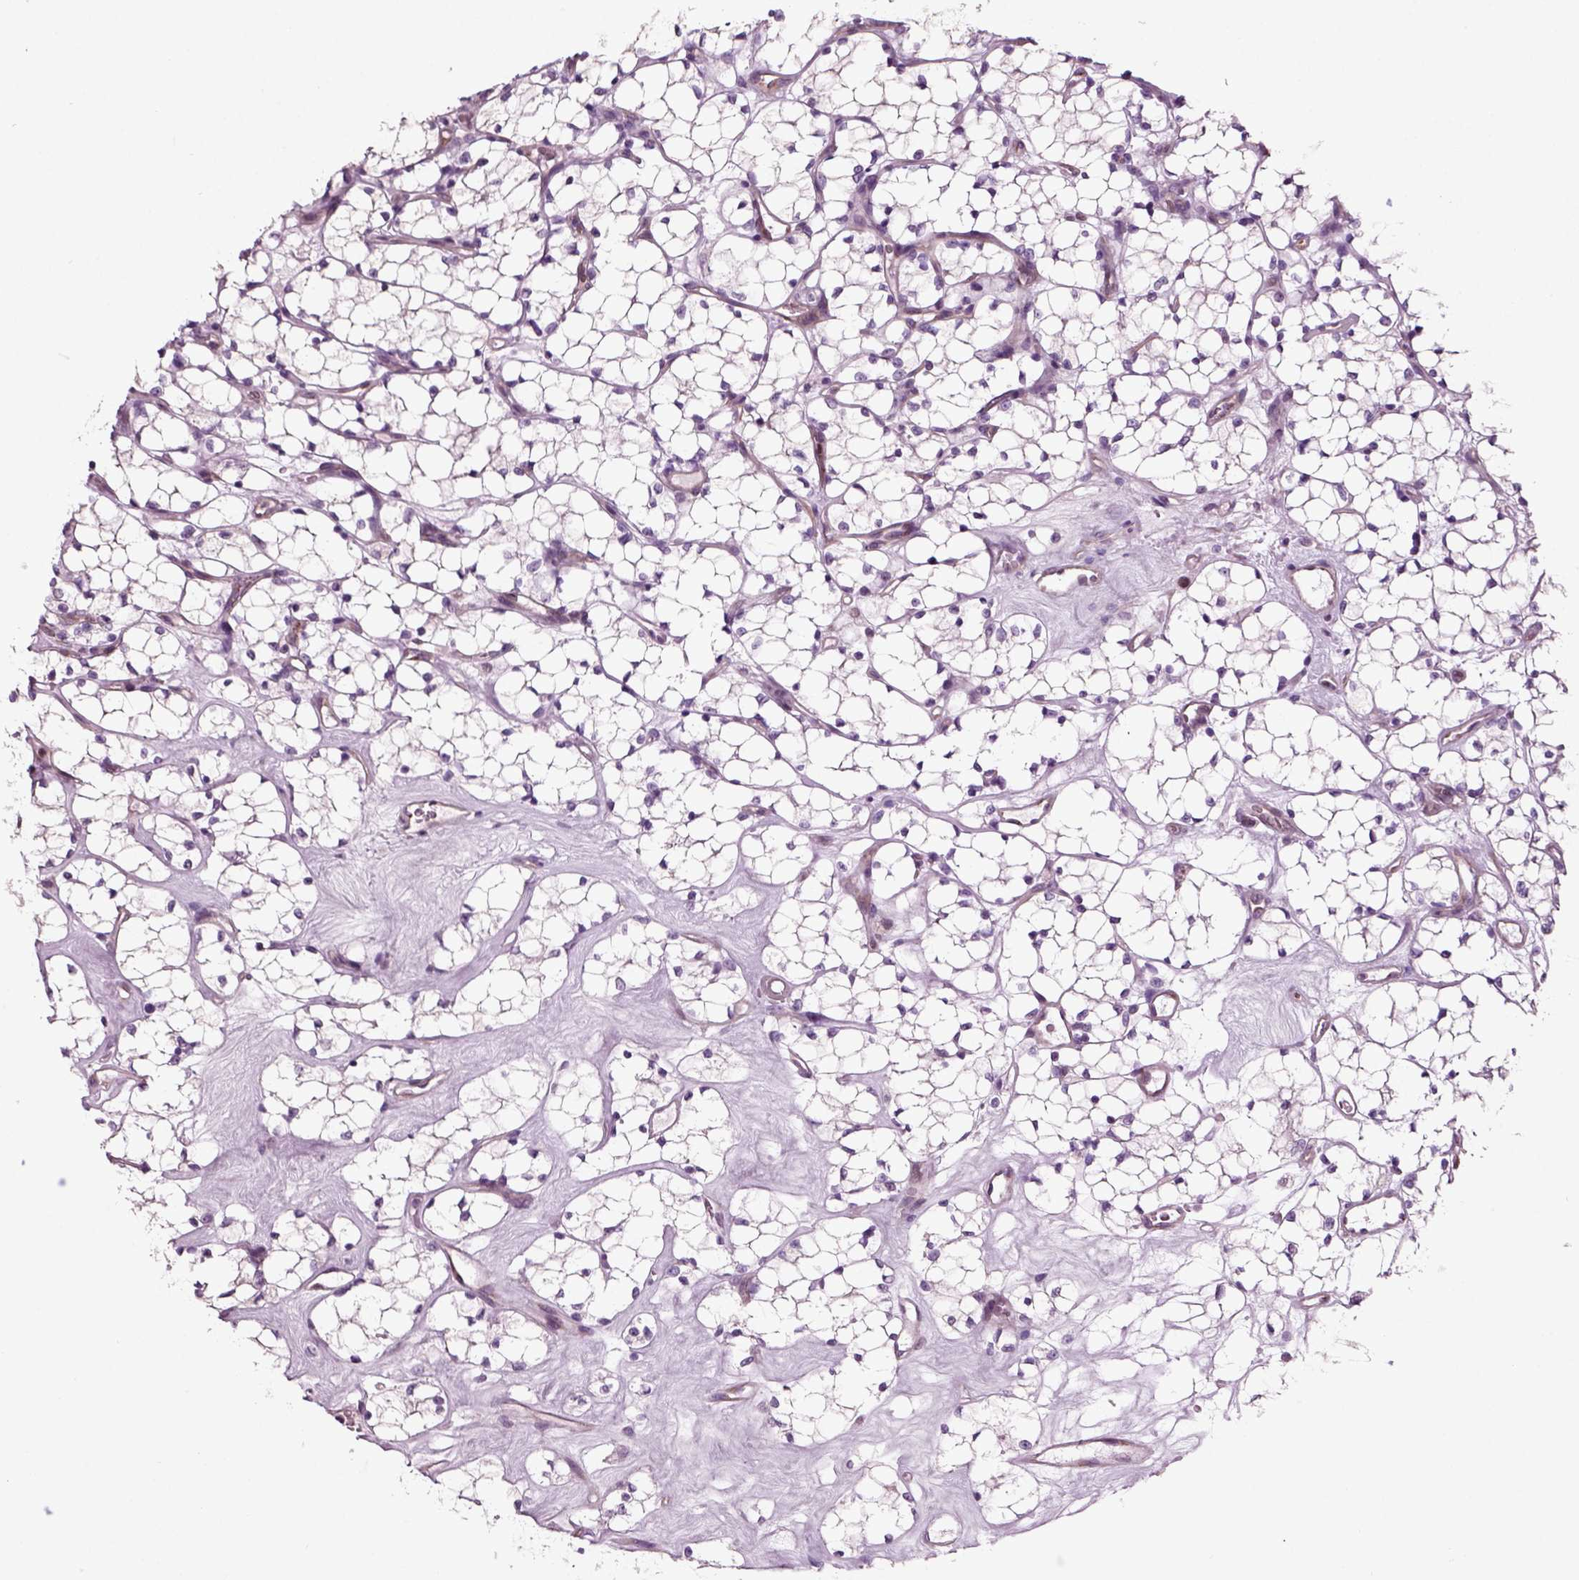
{"staining": {"intensity": "negative", "quantity": "none", "location": "none"}, "tissue": "renal cancer", "cell_type": "Tumor cells", "image_type": "cancer", "snomed": [{"axis": "morphology", "description": "Adenocarcinoma, NOS"}, {"axis": "topography", "description": "Kidney"}], "caption": "DAB (3,3'-diaminobenzidine) immunohistochemical staining of human adenocarcinoma (renal) displays no significant expression in tumor cells.", "gene": "ARID3A", "patient": {"sex": "female", "age": 69}}